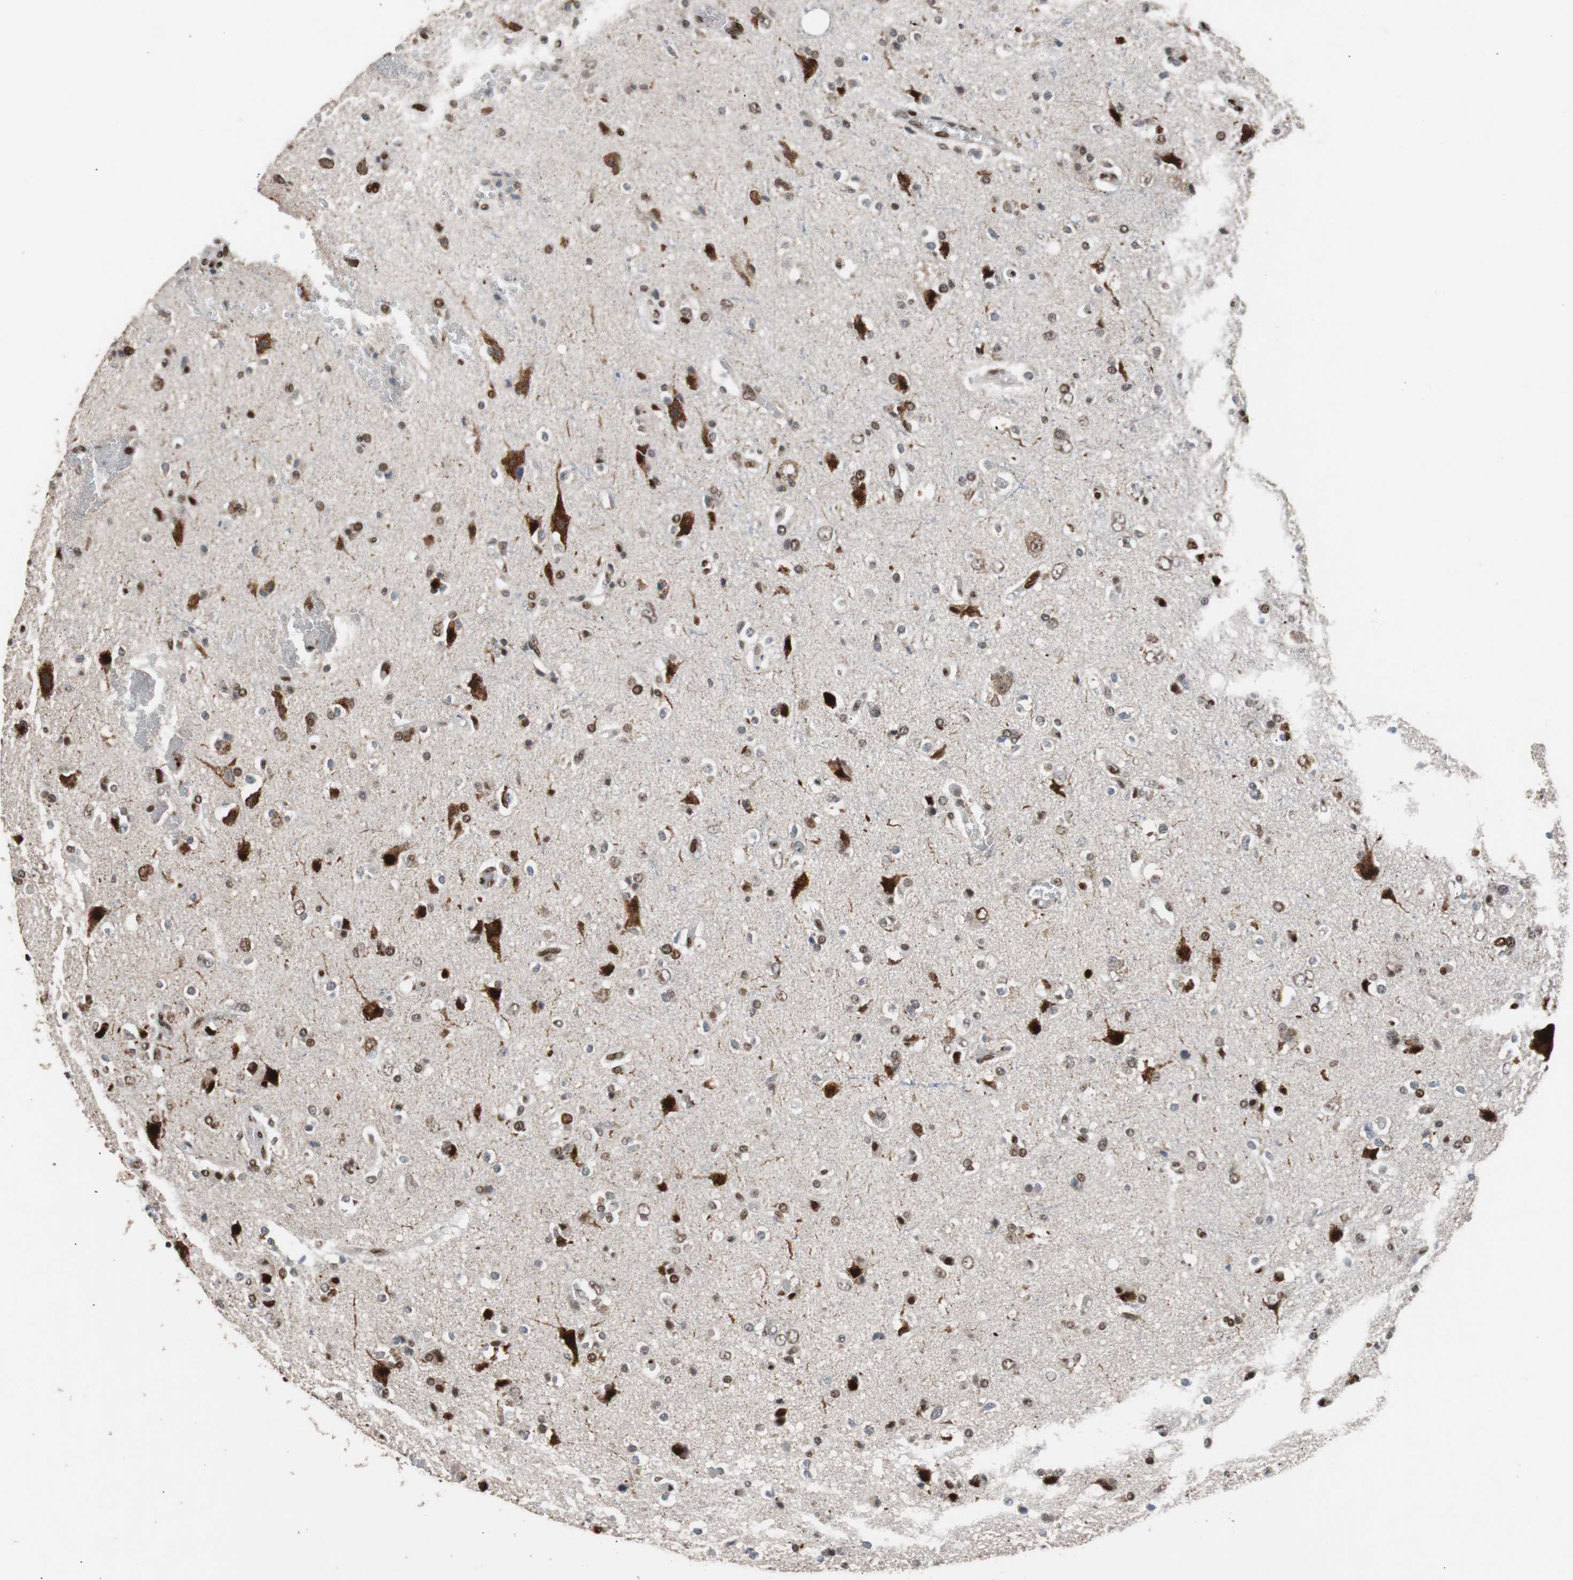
{"staining": {"intensity": "moderate", "quantity": "25%-75%", "location": "cytoplasmic/membranous,nuclear"}, "tissue": "glioma", "cell_type": "Tumor cells", "image_type": "cancer", "snomed": [{"axis": "morphology", "description": "Glioma, malignant, High grade"}, {"axis": "topography", "description": "Brain"}], "caption": "Glioma stained with IHC reveals moderate cytoplasmic/membranous and nuclear staining in approximately 25%-75% of tumor cells.", "gene": "NBL1", "patient": {"sex": "male", "age": 47}}